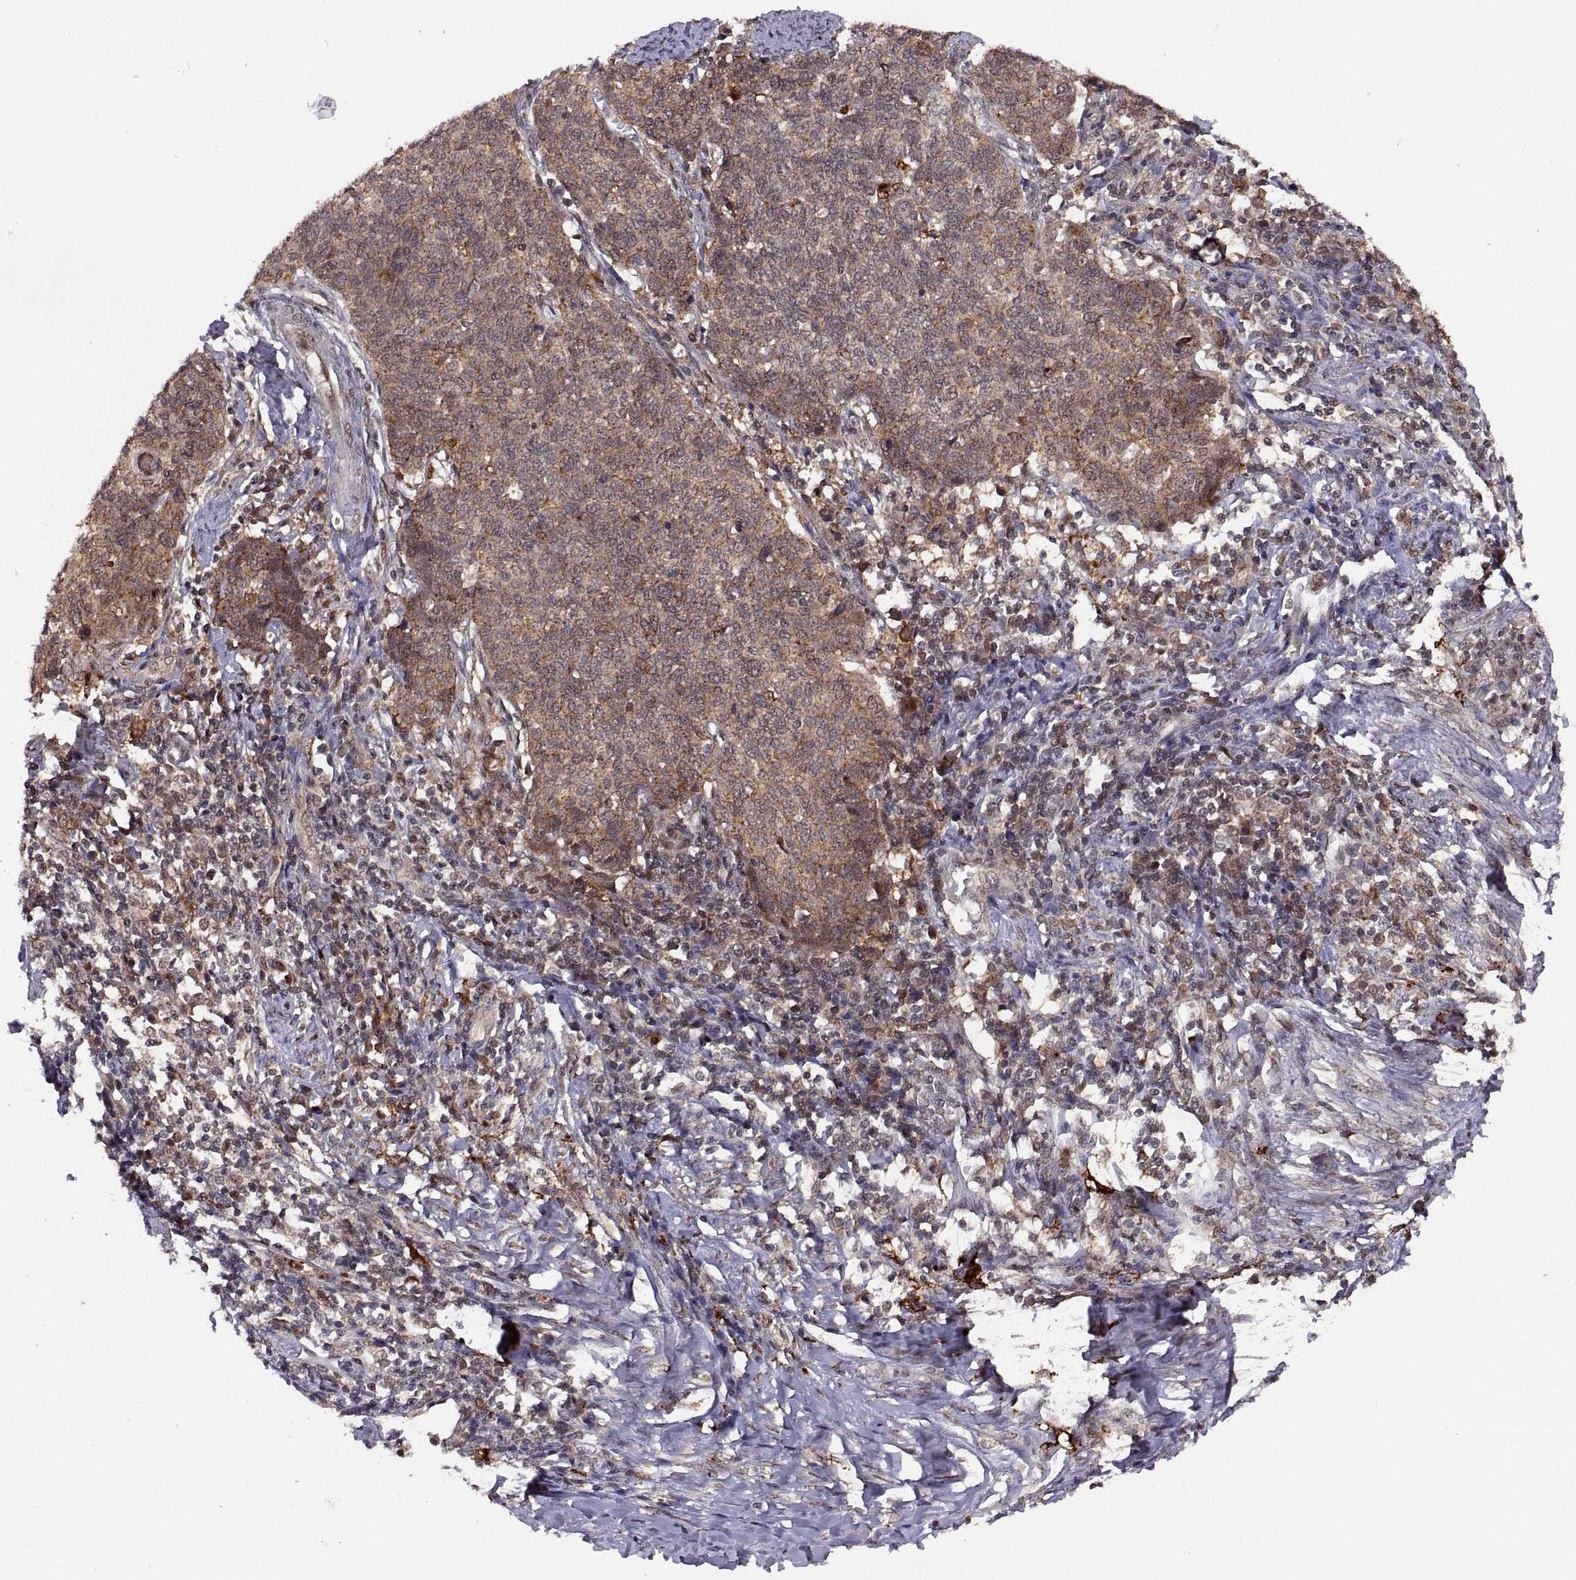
{"staining": {"intensity": "moderate", "quantity": ">75%", "location": "cytoplasmic/membranous"}, "tissue": "cervical cancer", "cell_type": "Tumor cells", "image_type": "cancer", "snomed": [{"axis": "morphology", "description": "Squamous cell carcinoma, NOS"}, {"axis": "topography", "description": "Cervix"}], "caption": "Squamous cell carcinoma (cervical) stained with a protein marker displays moderate staining in tumor cells.", "gene": "PSMC2", "patient": {"sex": "female", "age": 39}}